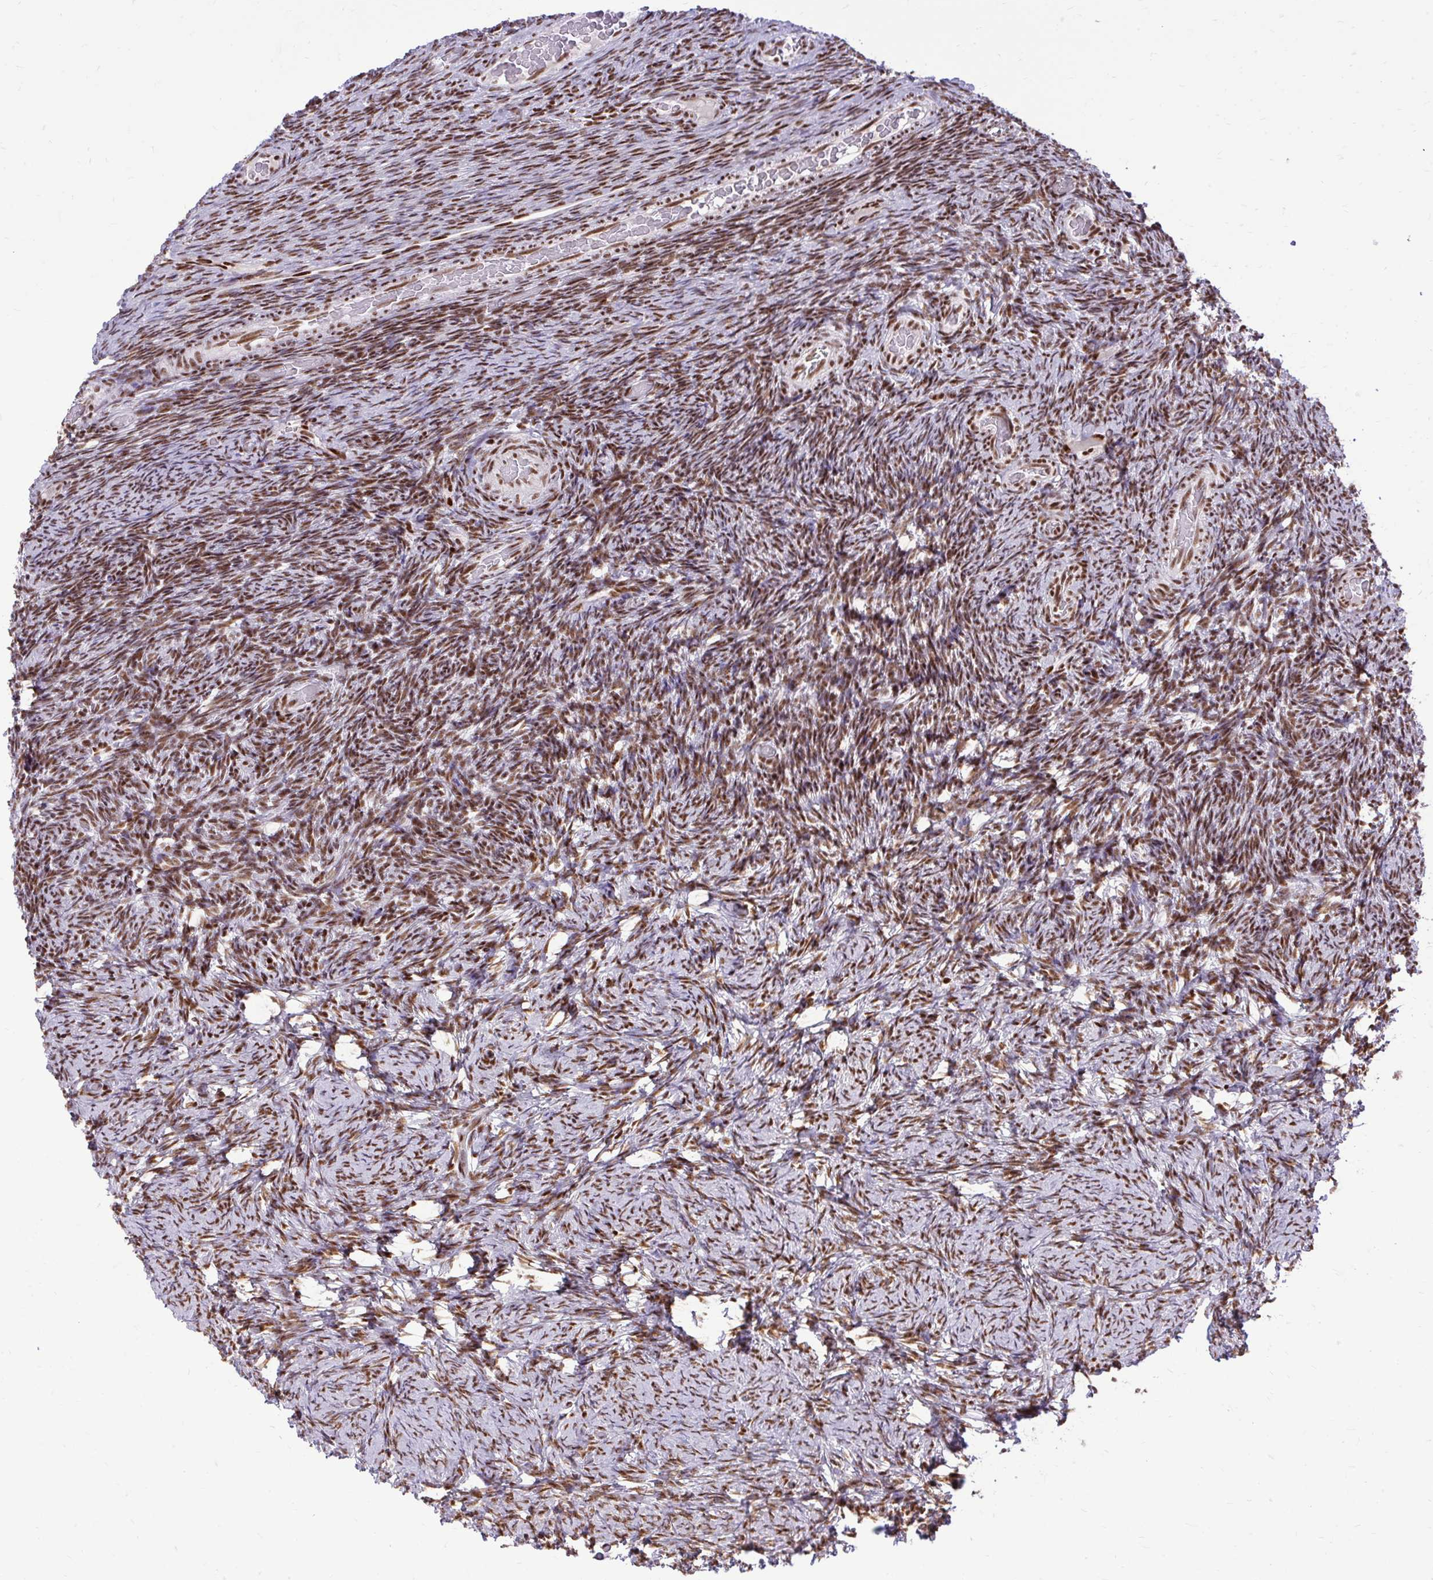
{"staining": {"intensity": "moderate", "quantity": ">75%", "location": "nuclear"}, "tissue": "ovary", "cell_type": "Ovarian stroma cells", "image_type": "normal", "snomed": [{"axis": "morphology", "description": "Normal tissue, NOS"}, {"axis": "topography", "description": "Ovary"}], "caption": "This is an image of immunohistochemistry (IHC) staining of benign ovary, which shows moderate positivity in the nuclear of ovarian stroma cells.", "gene": "CDYL", "patient": {"sex": "female", "age": 34}}